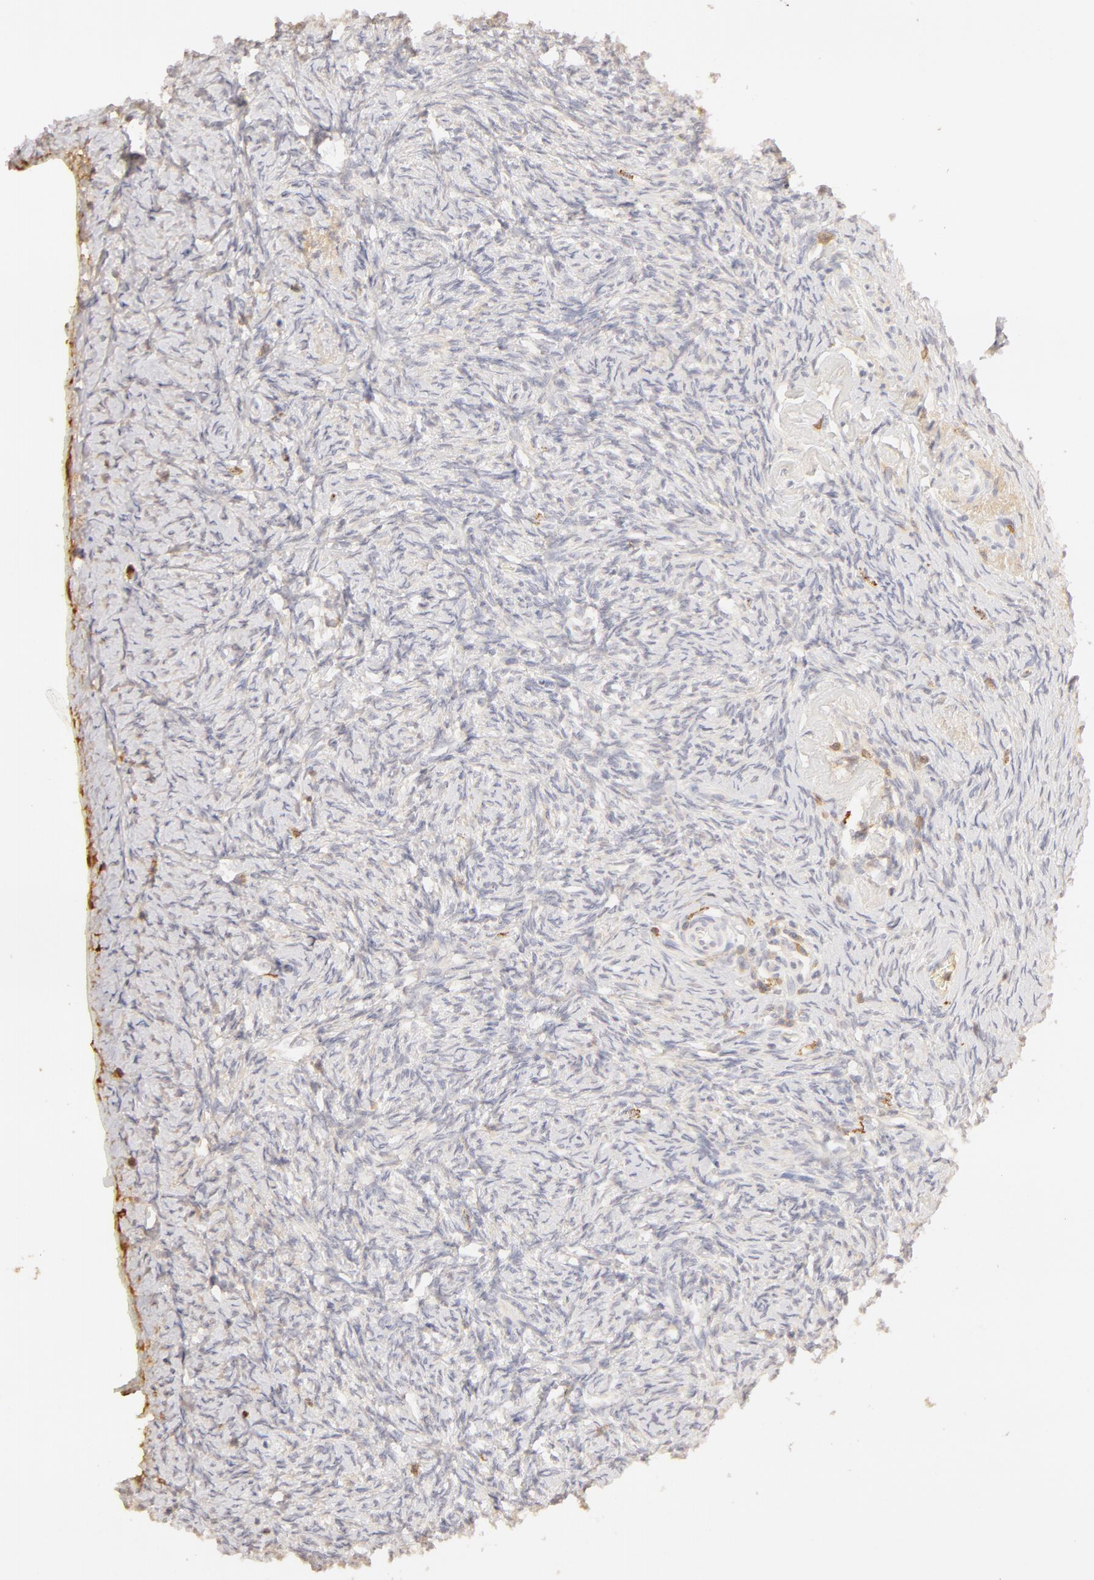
{"staining": {"intensity": "weak", "quantity": ">75%", "location": "cytoplasmic/membranous"}, "tissue": "ovary", "cell_type": "Follicle cells", "image_type": "normal", "snomed": [{"axis": "morphology", "description": "Normal tissue, NOS"}, {"axis": "topography", "description": "Ovary"}], "caption": "Weak cytoplasmic/membranous positivity for a protein is identified in approximately >75% of follicle cells of unremarkable ovary using immunohistochemistry.", "gene": "C1R", "patient": {"sex": "female", "age": 53}}